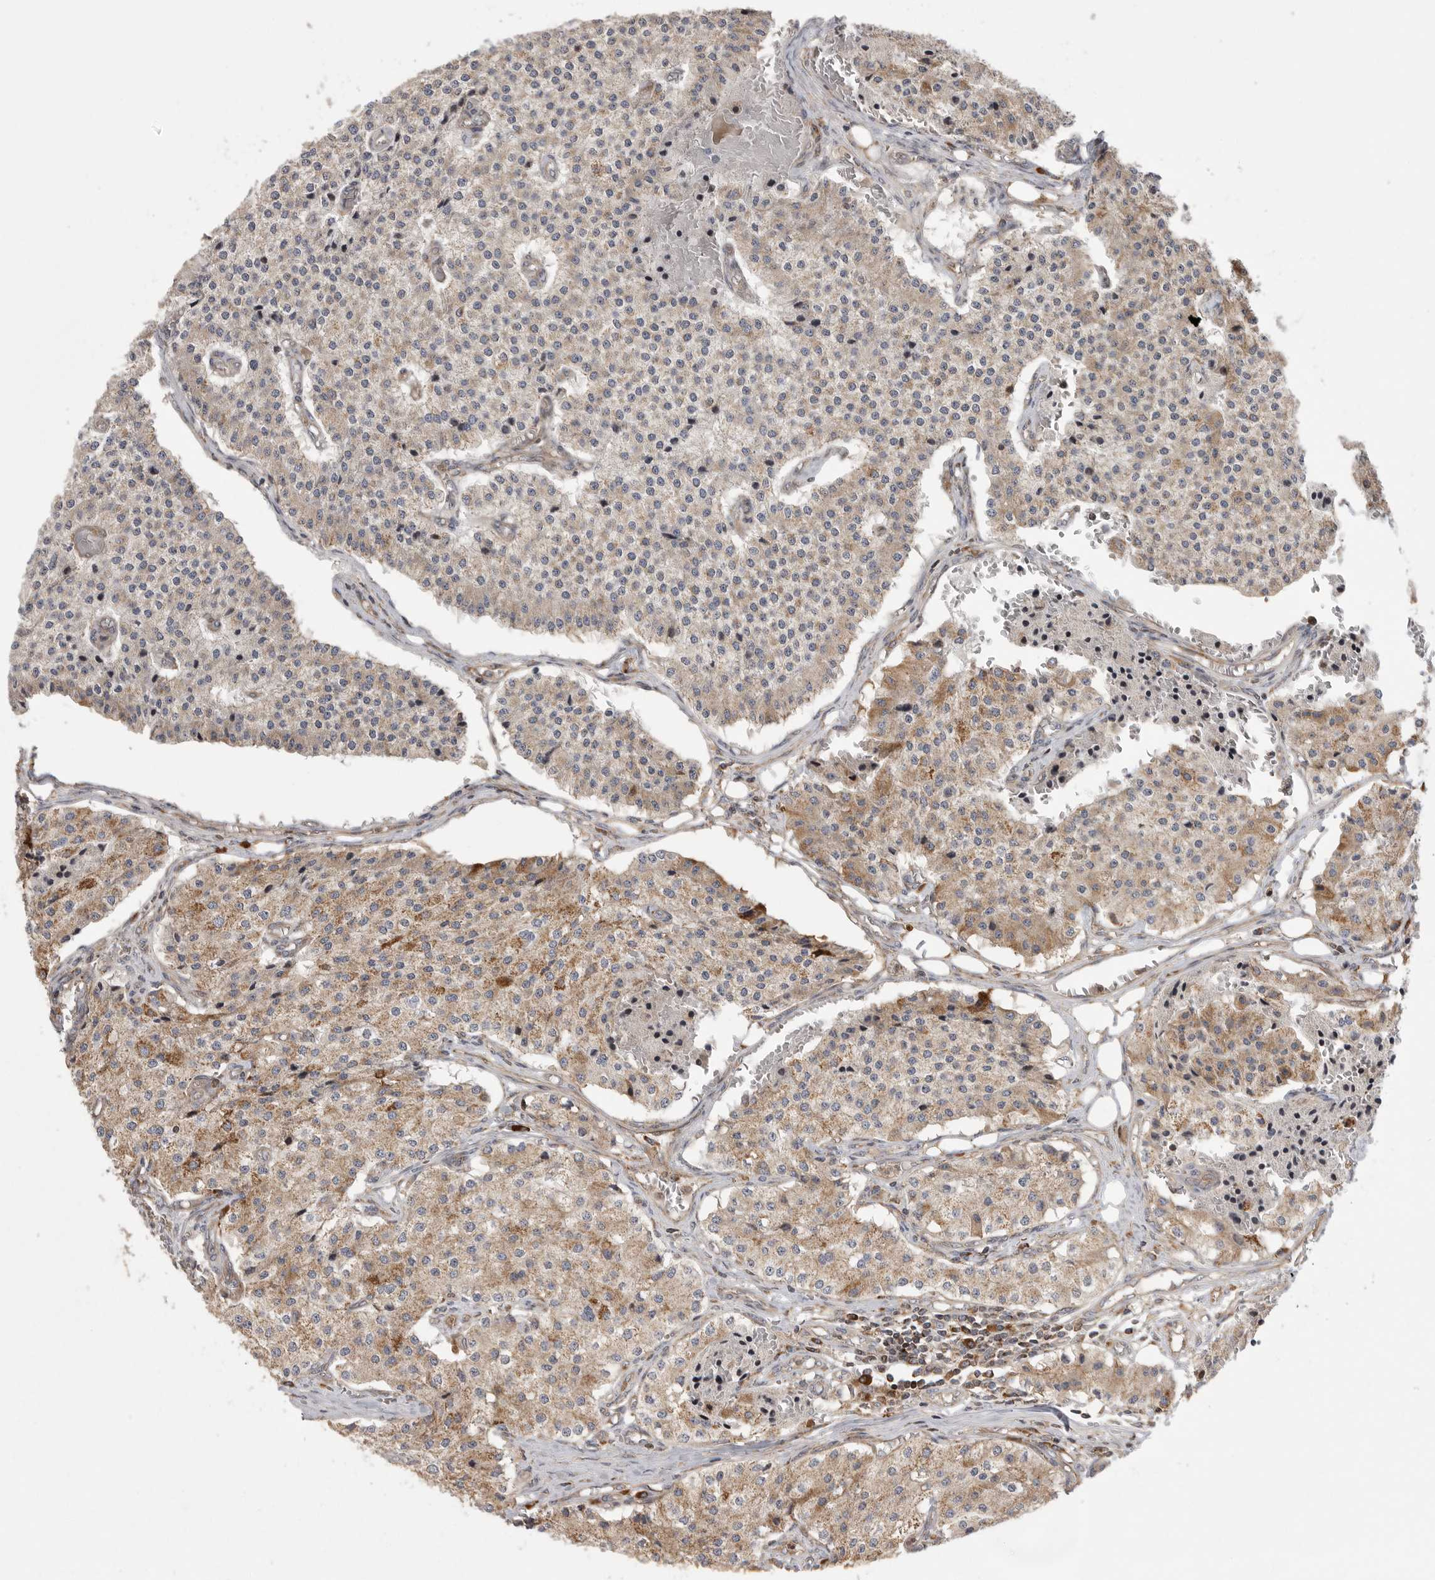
{"staining": {"intensity": "weak", "quantity": "25%-75%", "location": "cytoplasmic/membranous"}, "tissue": "carcinoid", "cell_type": "Tumor cells", "image_type": "cancer", "snomed": [{"axis": "morphology", "description": "Carcinoid, malignant, NOS"}, {"axis": "topography", "description": "Colon"}], "caption": "Human carcinoid stained with a protein marker reveals weak staining in tumor cells.", "gene": "OXR1", "patient": {"sex": "female", "age": 52}}